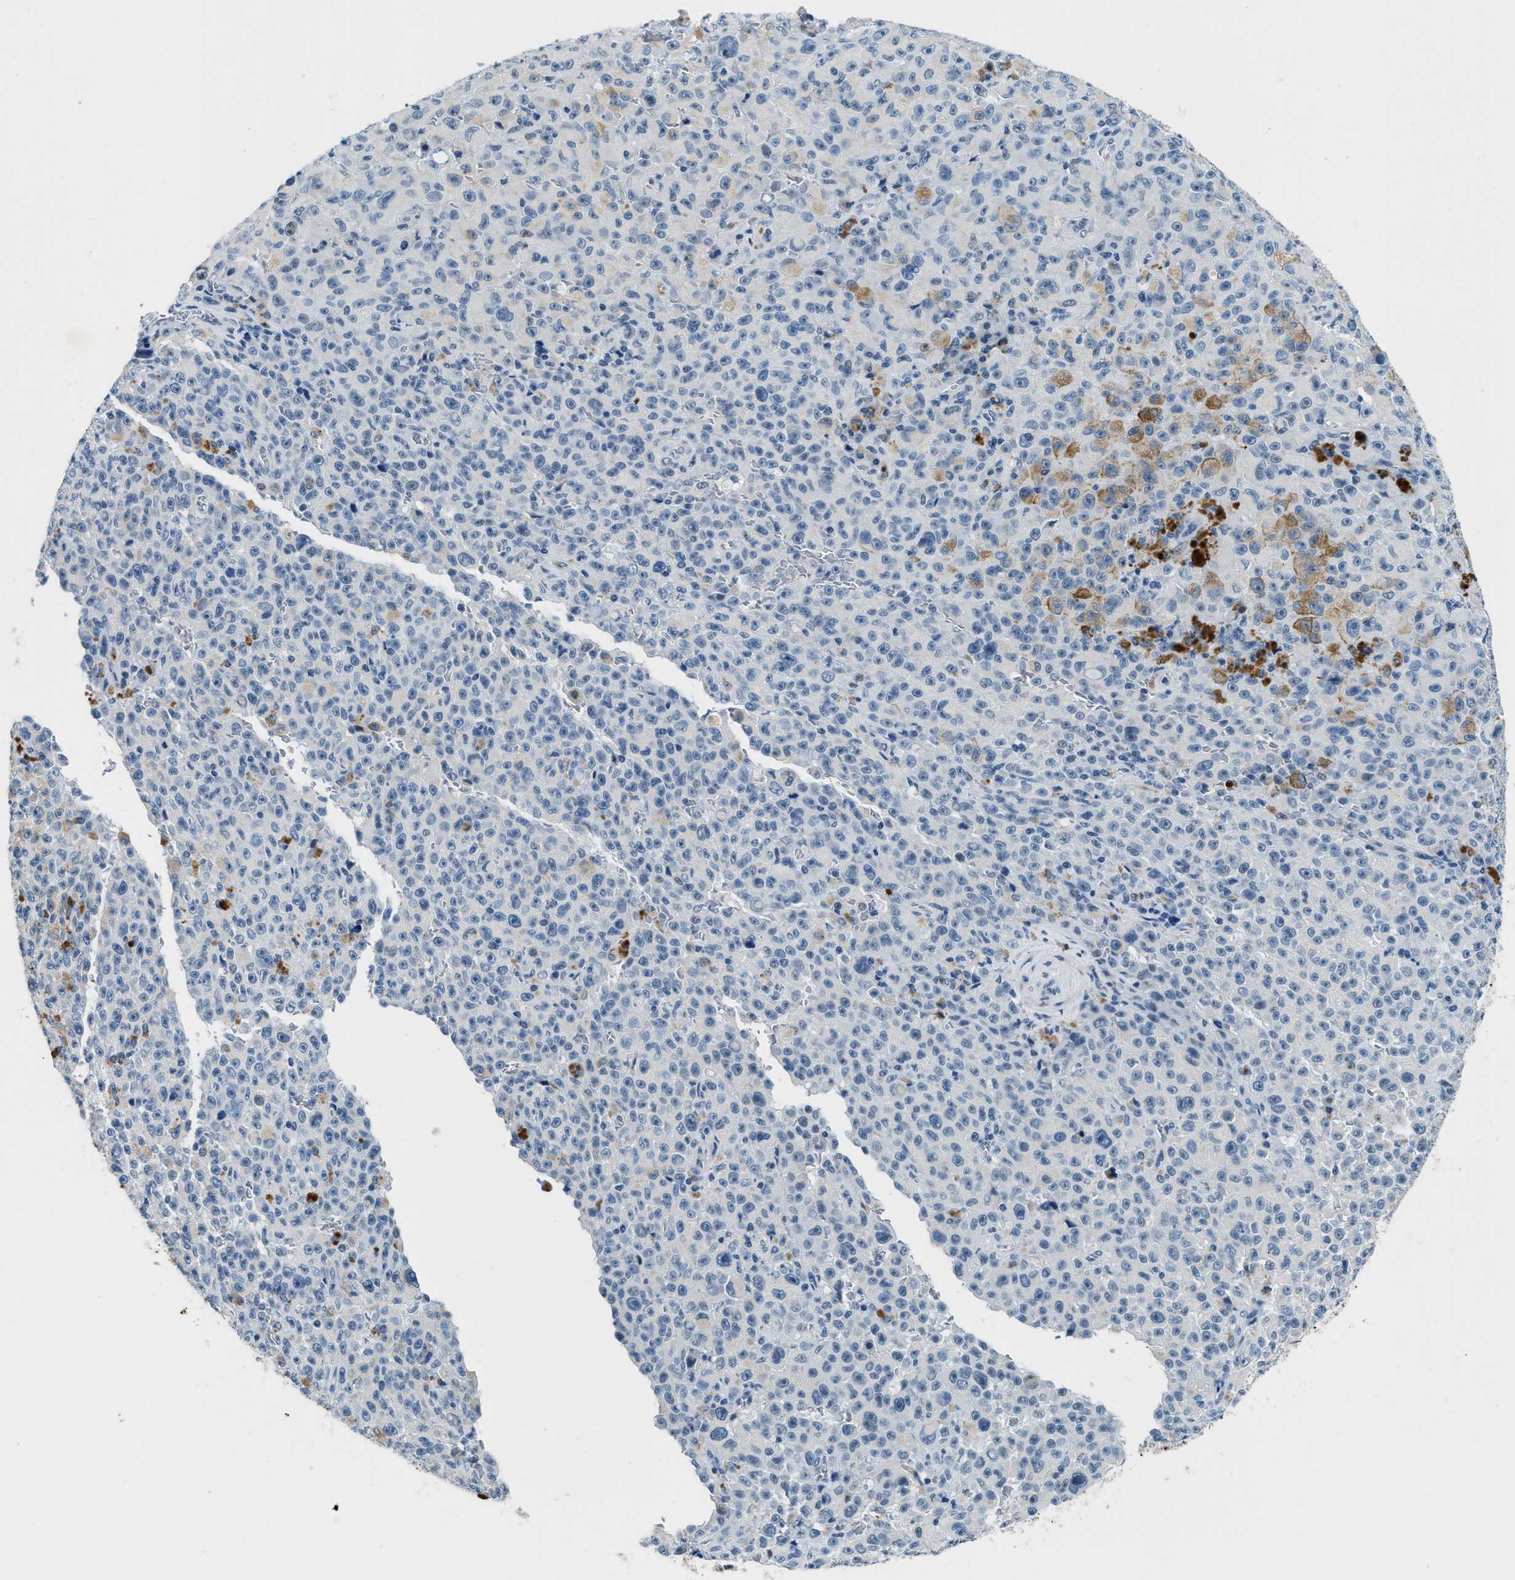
{"staining": {"intensity": "negative", "quantity": "none", "location": "none"}, "tissue": "melanoma", "cell_type": "Tumor cells", "image_type": "cancer", "snomed": [{"axis": "morphology", "description": "Malignant melanoma, NOS"}, {"axis": "topography", "description": "Skin"}], "caption": "The histopathology image exhibits no staining of tumor cells in malignant melanoma.", "gene": "CFAP20", "patient": {"sex": "female", "age": 82}}